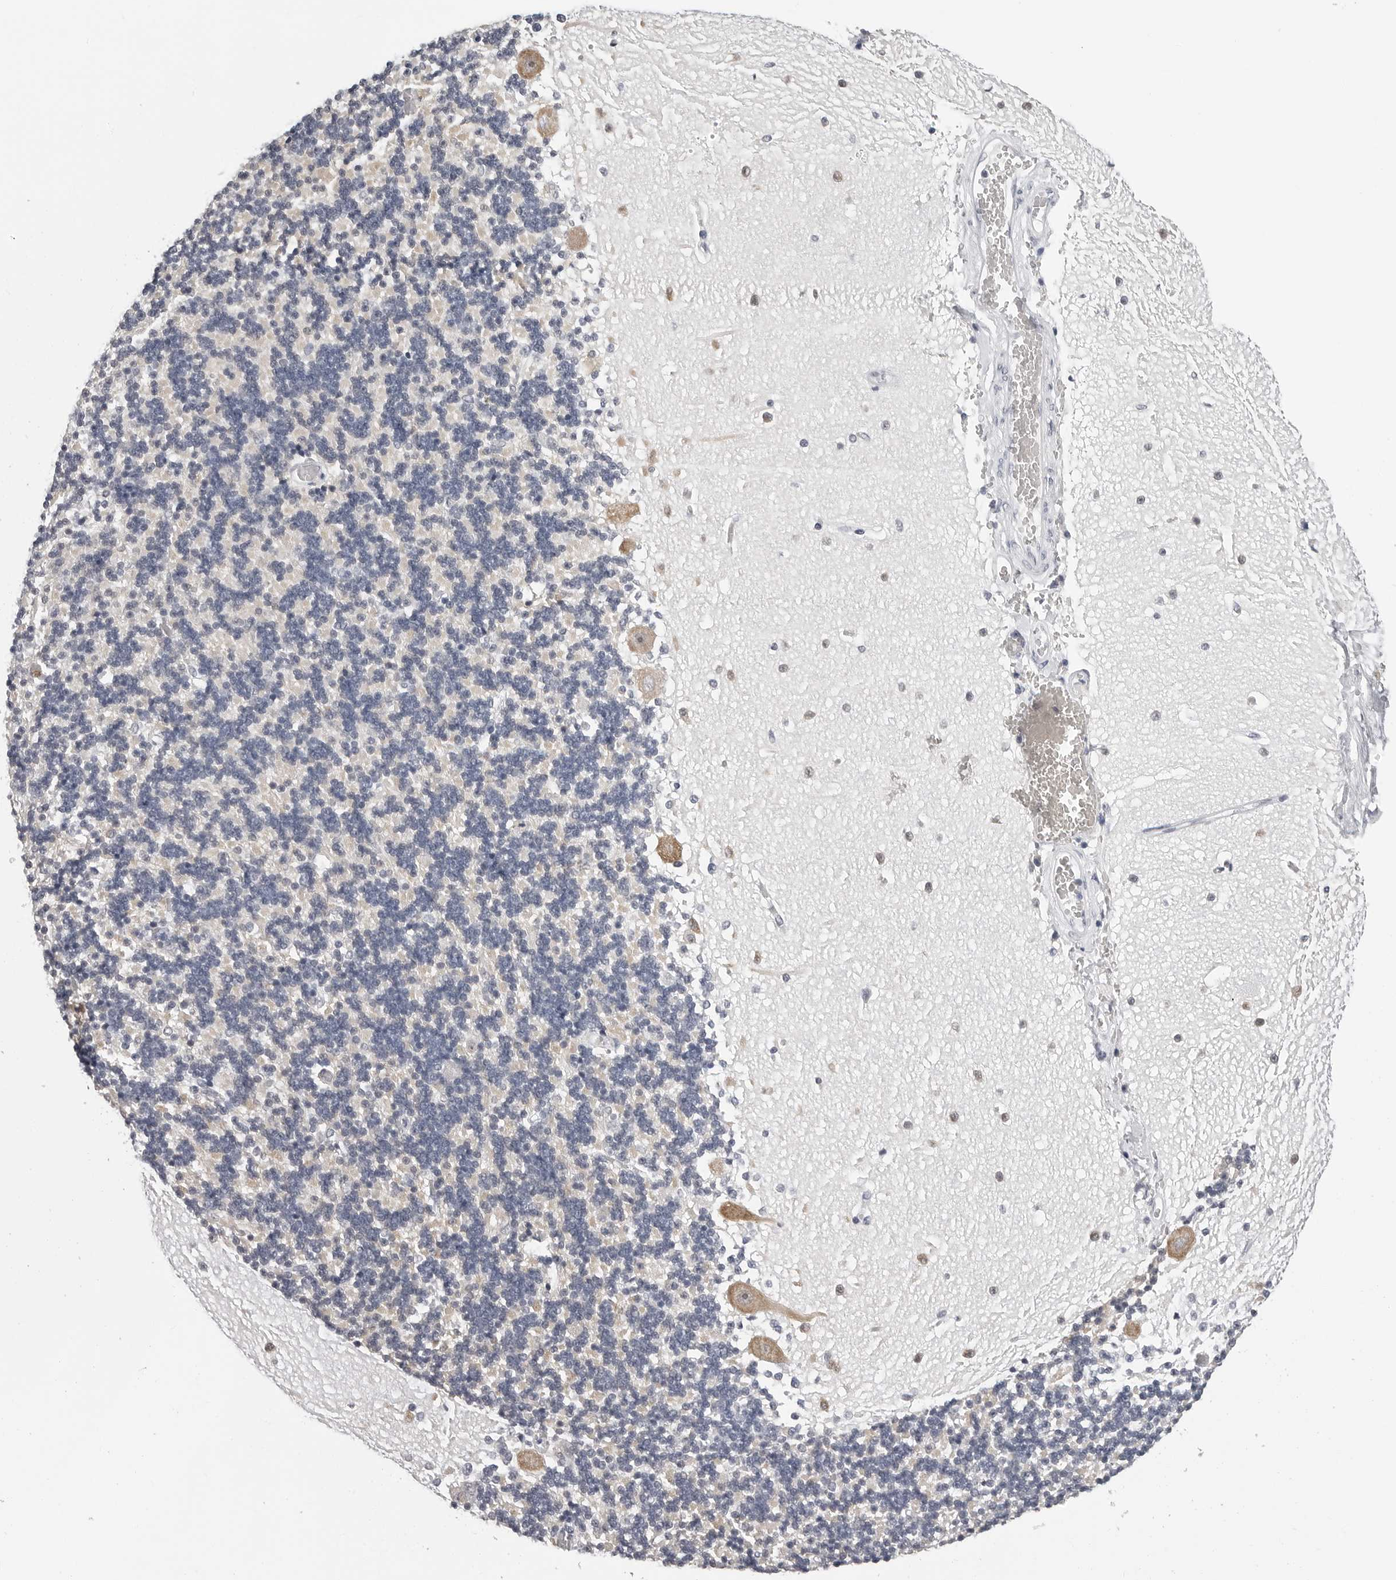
{"staining": {"intensity": "negative", "quantity": "none", "location": "none"}, "tissue": "cerebellum", "cell_type": "Cells in granular layer", "image_type": "normal", "snomed": [{"axis": "morphology", "description": "Normal tissue, NOS"}, {"axis": "topography", "description": "Cerebellum"}], "caption": "This is an immunohistochemistry (IHC) image of benign cerebellum. There is no staining in cells in granular layer.", "gene": "GNL2", "patient": {"sex": "male", "age": 37}}